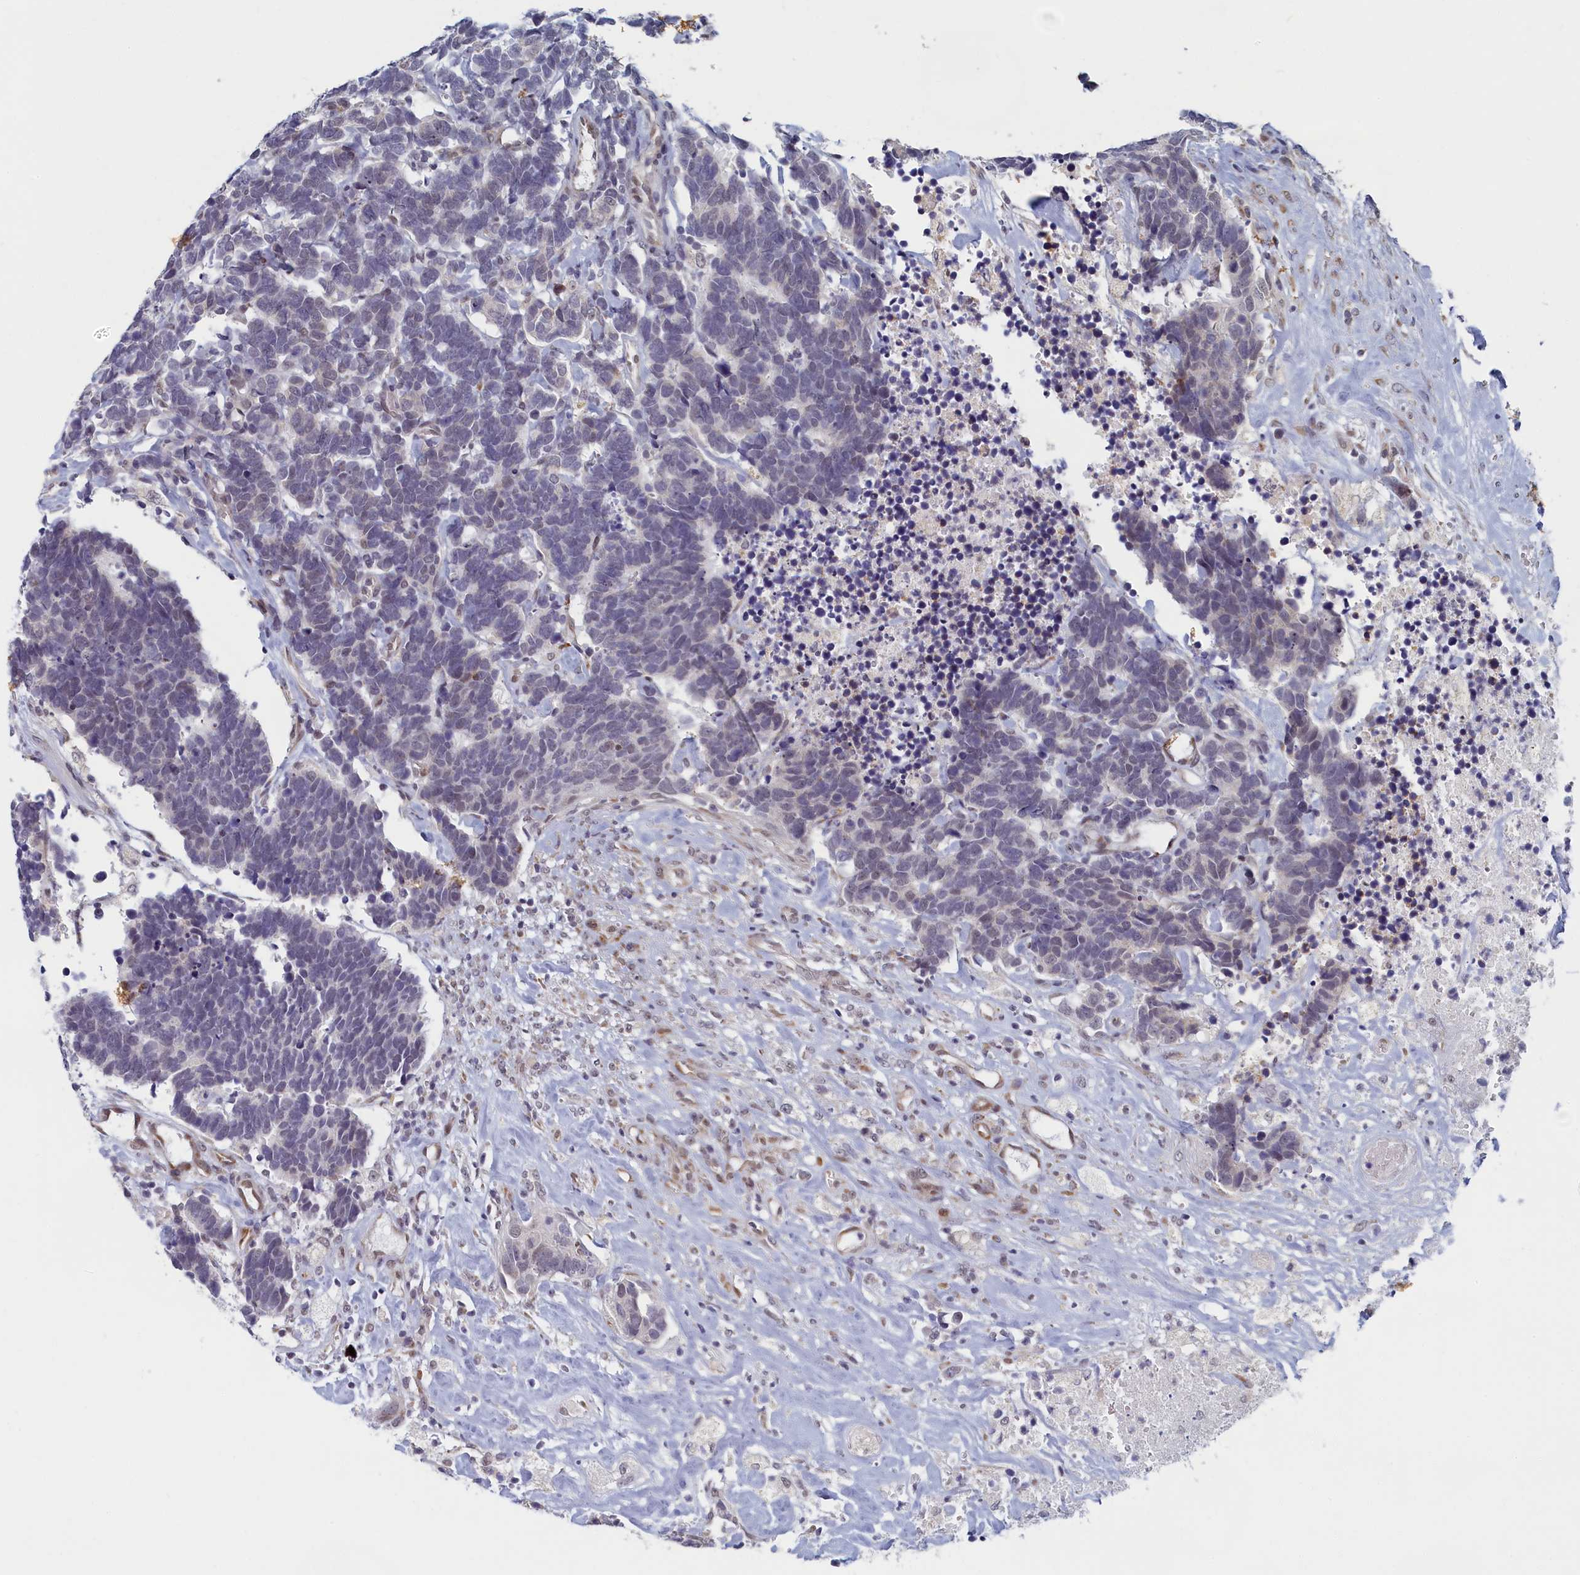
{"staining": {"intensity": "negative", "quantity": "none", "location": "none"}, "tissue": "carcinoid", "cell_type": "Tumor cells", "image_type": "cancer", "snomed": [{"axis": "morphology", "description": "Carcinoma, NOS"}, {"axis": "morphology", "description": "Carcinoid, malignant, NOS"}, {"axis": "topography", "description": "Urinary bladder"}], "caption": "Immunohistochemistry image of carcinoid (malignant) stained for a protein (brown), which exhibits no staining in tumor cells. (DAB (3,3'-diaminobenzidine) IHC, high magnification).", "gene": "DNAJC17", "patient": {"sex": "male", "age": 57}}